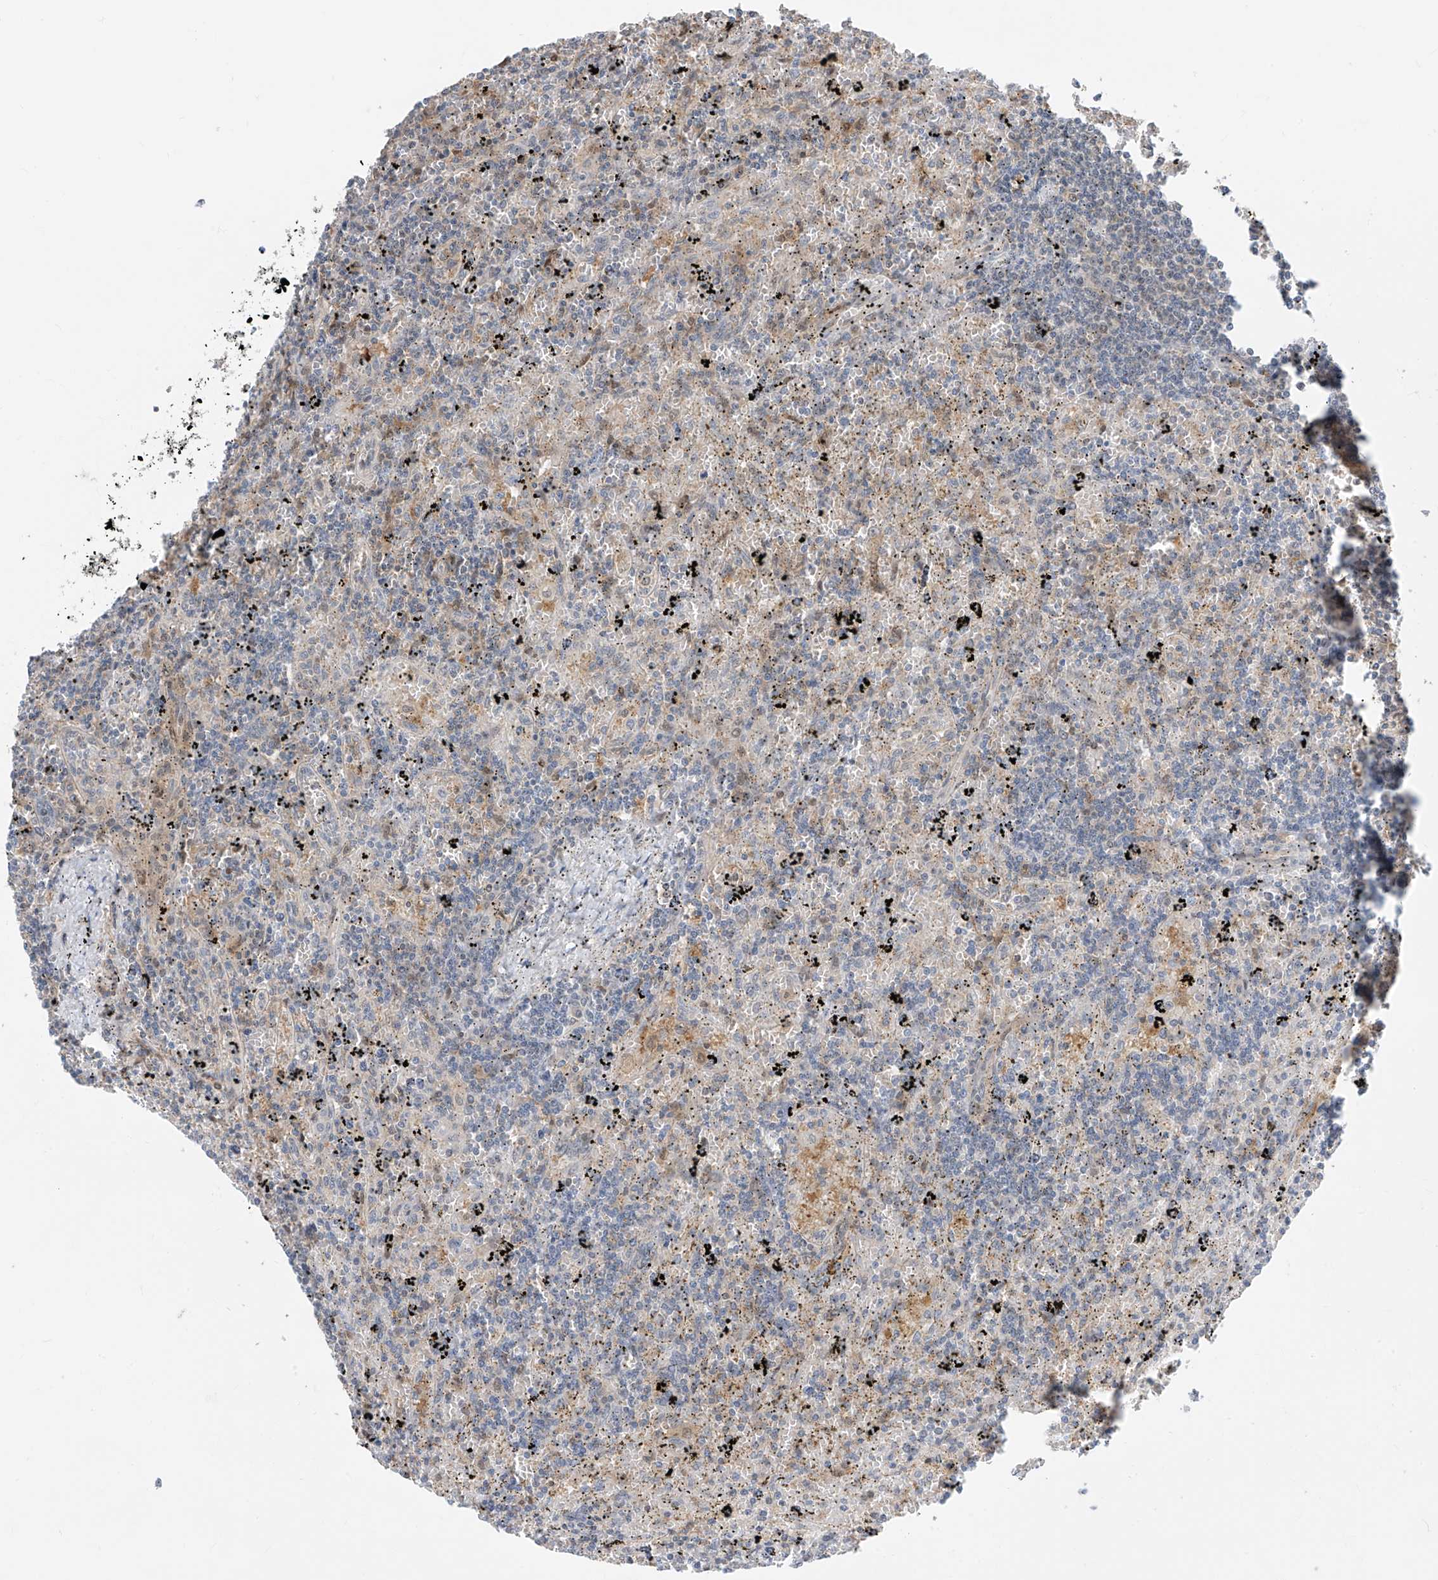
{"staining": {"intensity": "negative", "quantity": "none", "location": "none"}, "tissue": "lymphoma", "cell_type": "Tumor cells", "image_type": "cancer", "snomed": [{"axis": "morphology", "description": "Malignant lymphoma, non-Hodgkin's type, Low grade"}, {"axis": "topography", "description": "Spleen"}], "caption": "Tumor cells show no significant expression in malignant lymphoma, non-Hodgkin's type (low-grade).", "gene": "TTC38", "patient": {"sex": "male", "age": 76}}